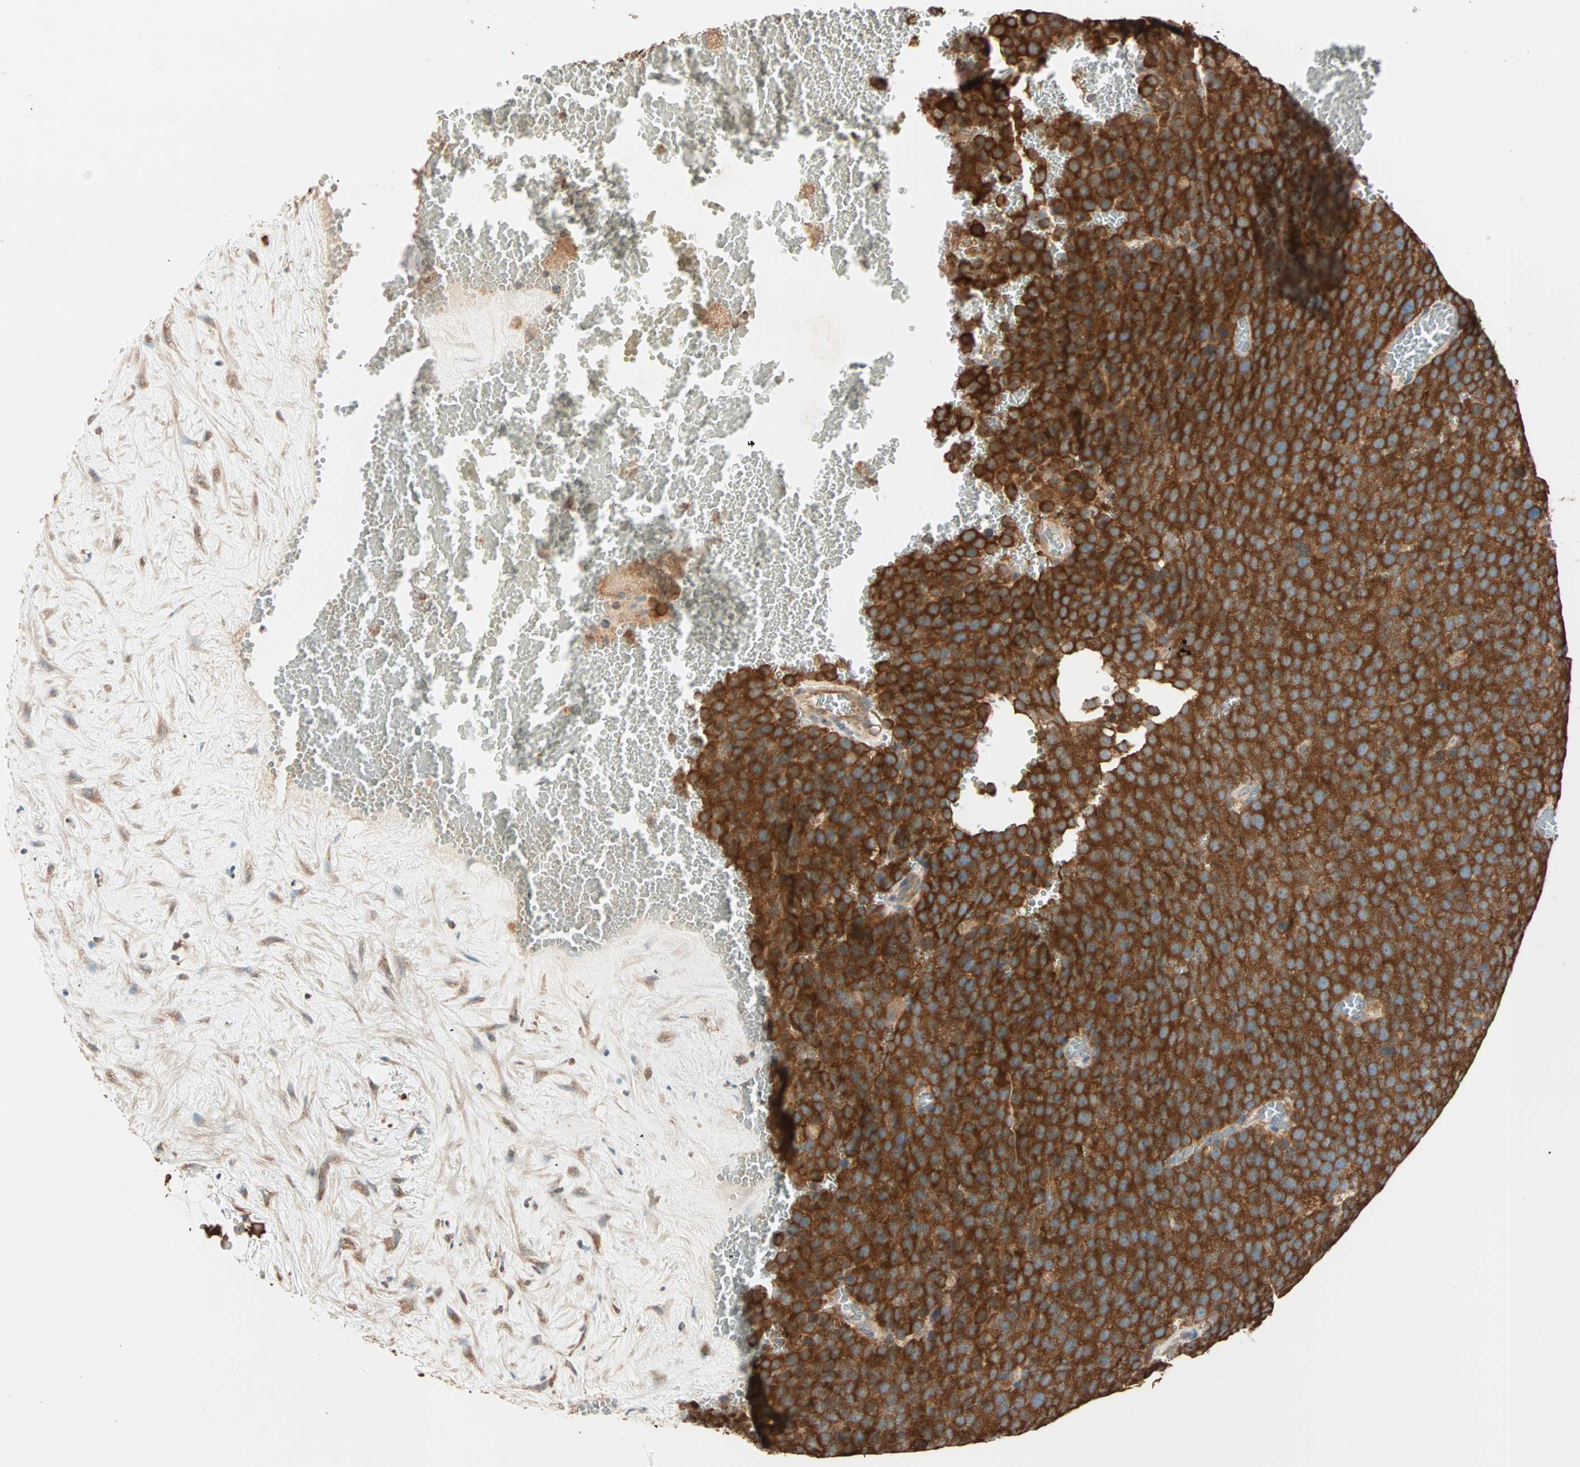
{"staining": {"intensity": "strong", "quantity": ">75%", "location": "cytoplasmic/membranous"}, "tissue": "testis cancer", "cell_type": "Tumor cells", "image_type": "cancer", "snomed": [{"axis": "morphology", "description": "Seminoma, NOS"}, {"axis": "topography", "description": "Testis"}], "caption": "This micrograph demonstrates immunohistochemistry (IHC) staining of seminoma (testis), with high strong cytoplasmic/membranous positivity in approximately >75% of tumor cells.", "gene": "EIF4G2", "patient": {"sex": "male", "age": 71}}